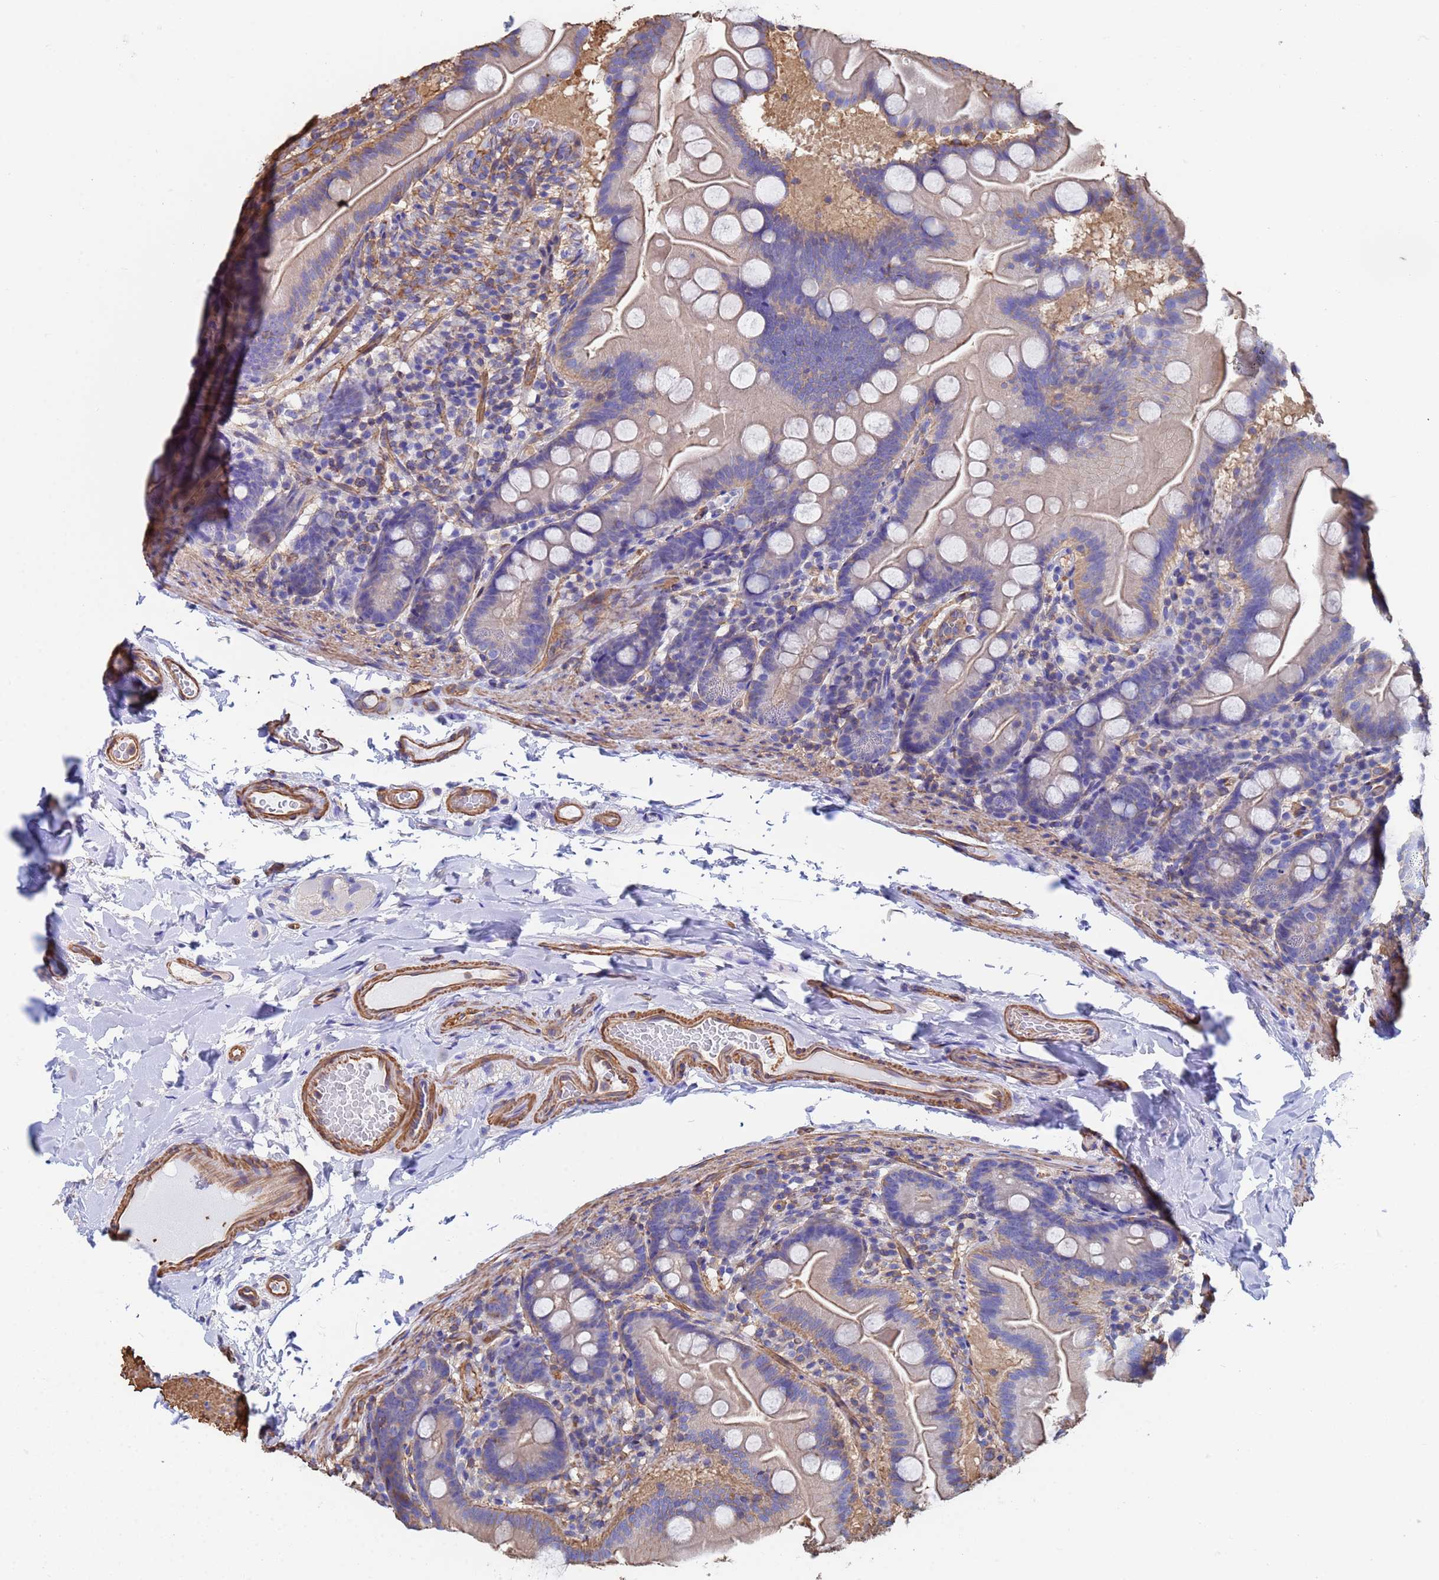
{"staining": {"intensity": "weak", "quantity": "25%-75%", "location": "cytoplasmic/membranous"}, "tissue": "small intestine", "cell_type": "Glandular cells", "image_type": "normal", "snomed": [{"axis": "morphology", "description": "Normal tissue, NOS"}, {"axis": "topography", "description": "Small intestine"}], "caption": "The immunohistochemical stain shows weak cytoplasmic/membranous positivity in glandular cells of unremarkable small intestine. Nuclei are stained in blue.", "gene": "MYL12A", "patient": {"sex": "female", "age": 68}}